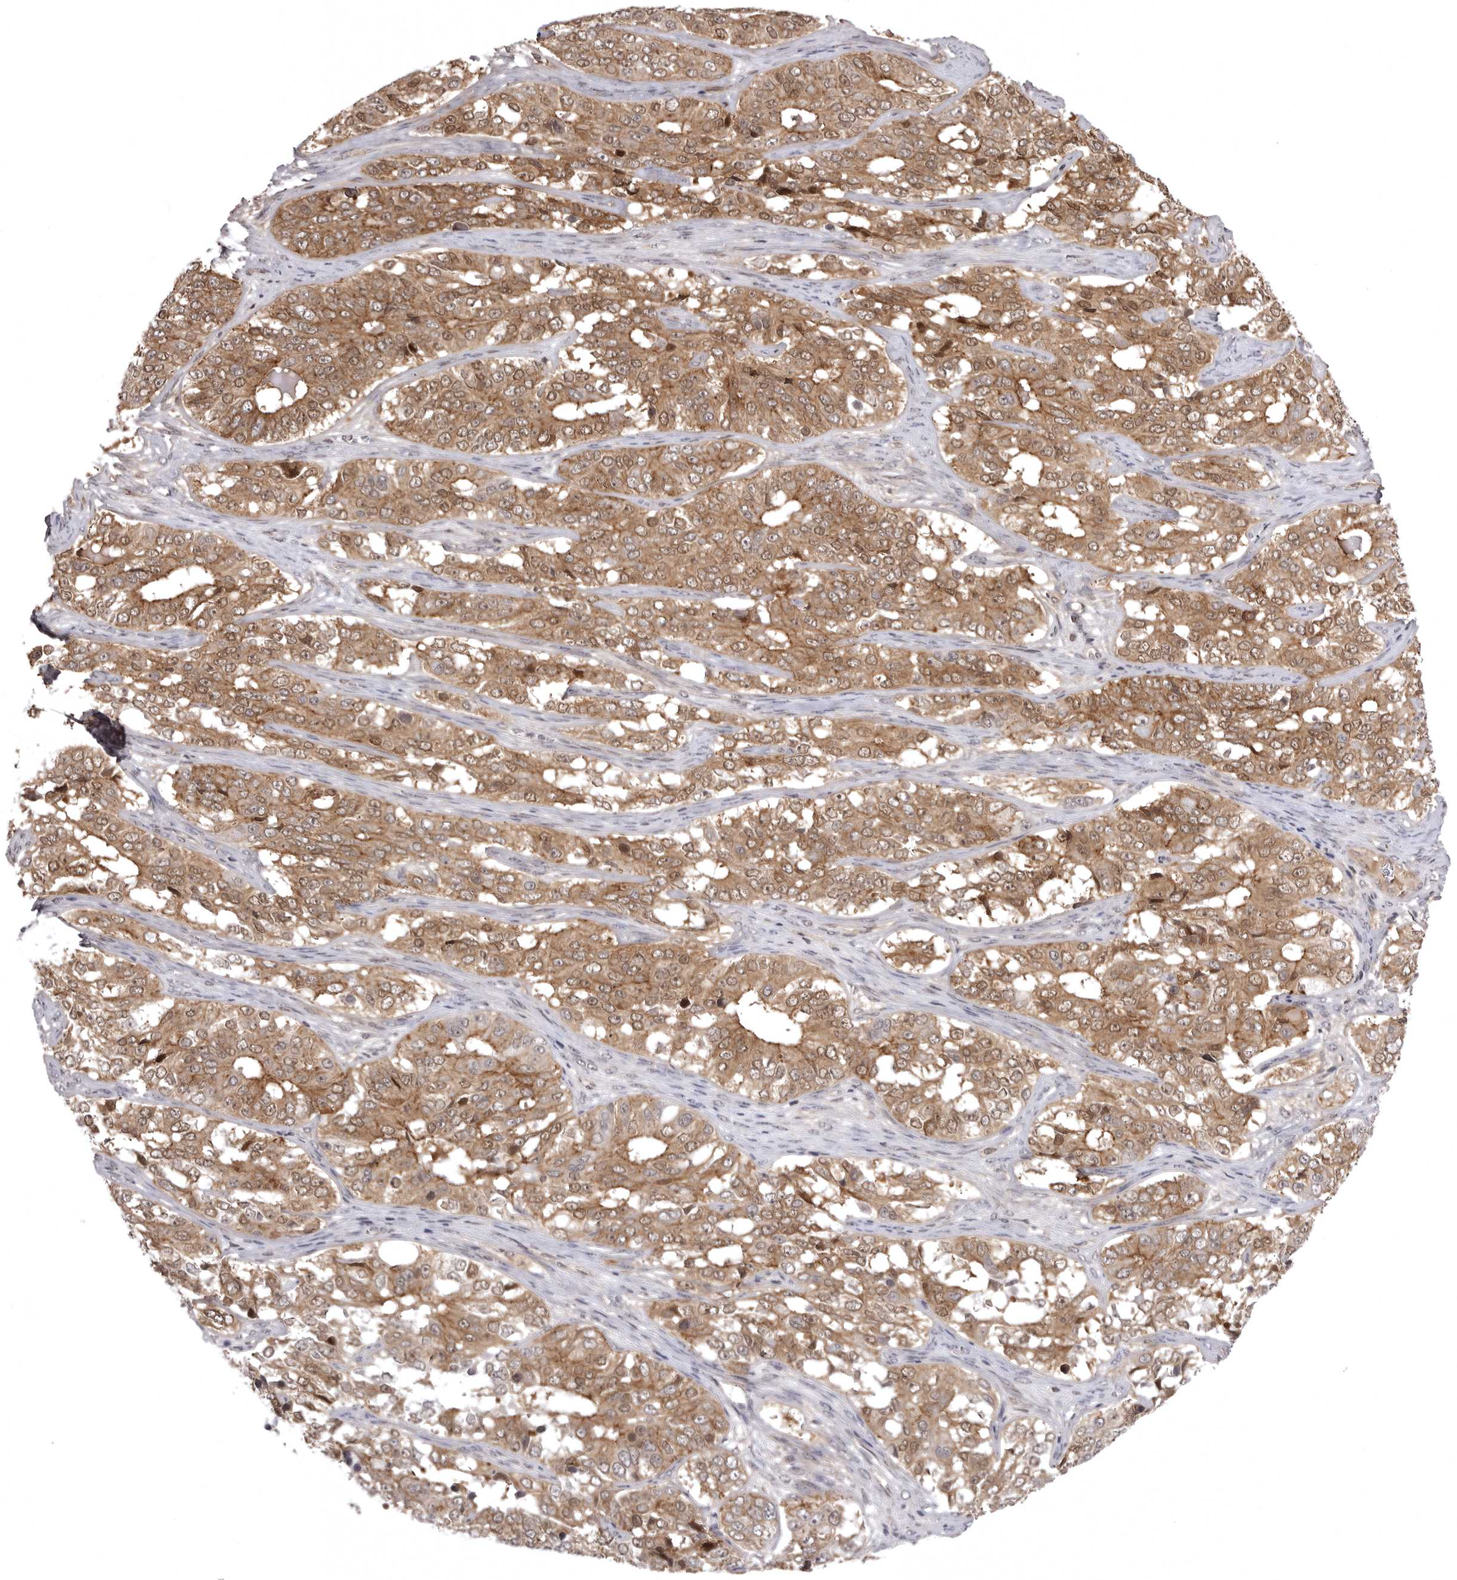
{"staining": {"intensity": "moderate", "quantity": ">75%", "location": "cytoplasmic/membranous,nuclear"}, "tissue": "ovarian cancer", "cell_type": "Tumor cells", "image_type": "cancer", "snomed": [{"axis": "morphology", "description": "Carcinoma, endometroid"}, {"axis": "topography", "description": "Ovary"}], "caption": "Tumor cells reveal medium levels of moderate cytoplasmic/membranous and nuclear staining in about >75% of cells in endometroid carcinoma (ovarian).", "gene": "SORBS1", "patient": {"sex": "female", "age": 51}}